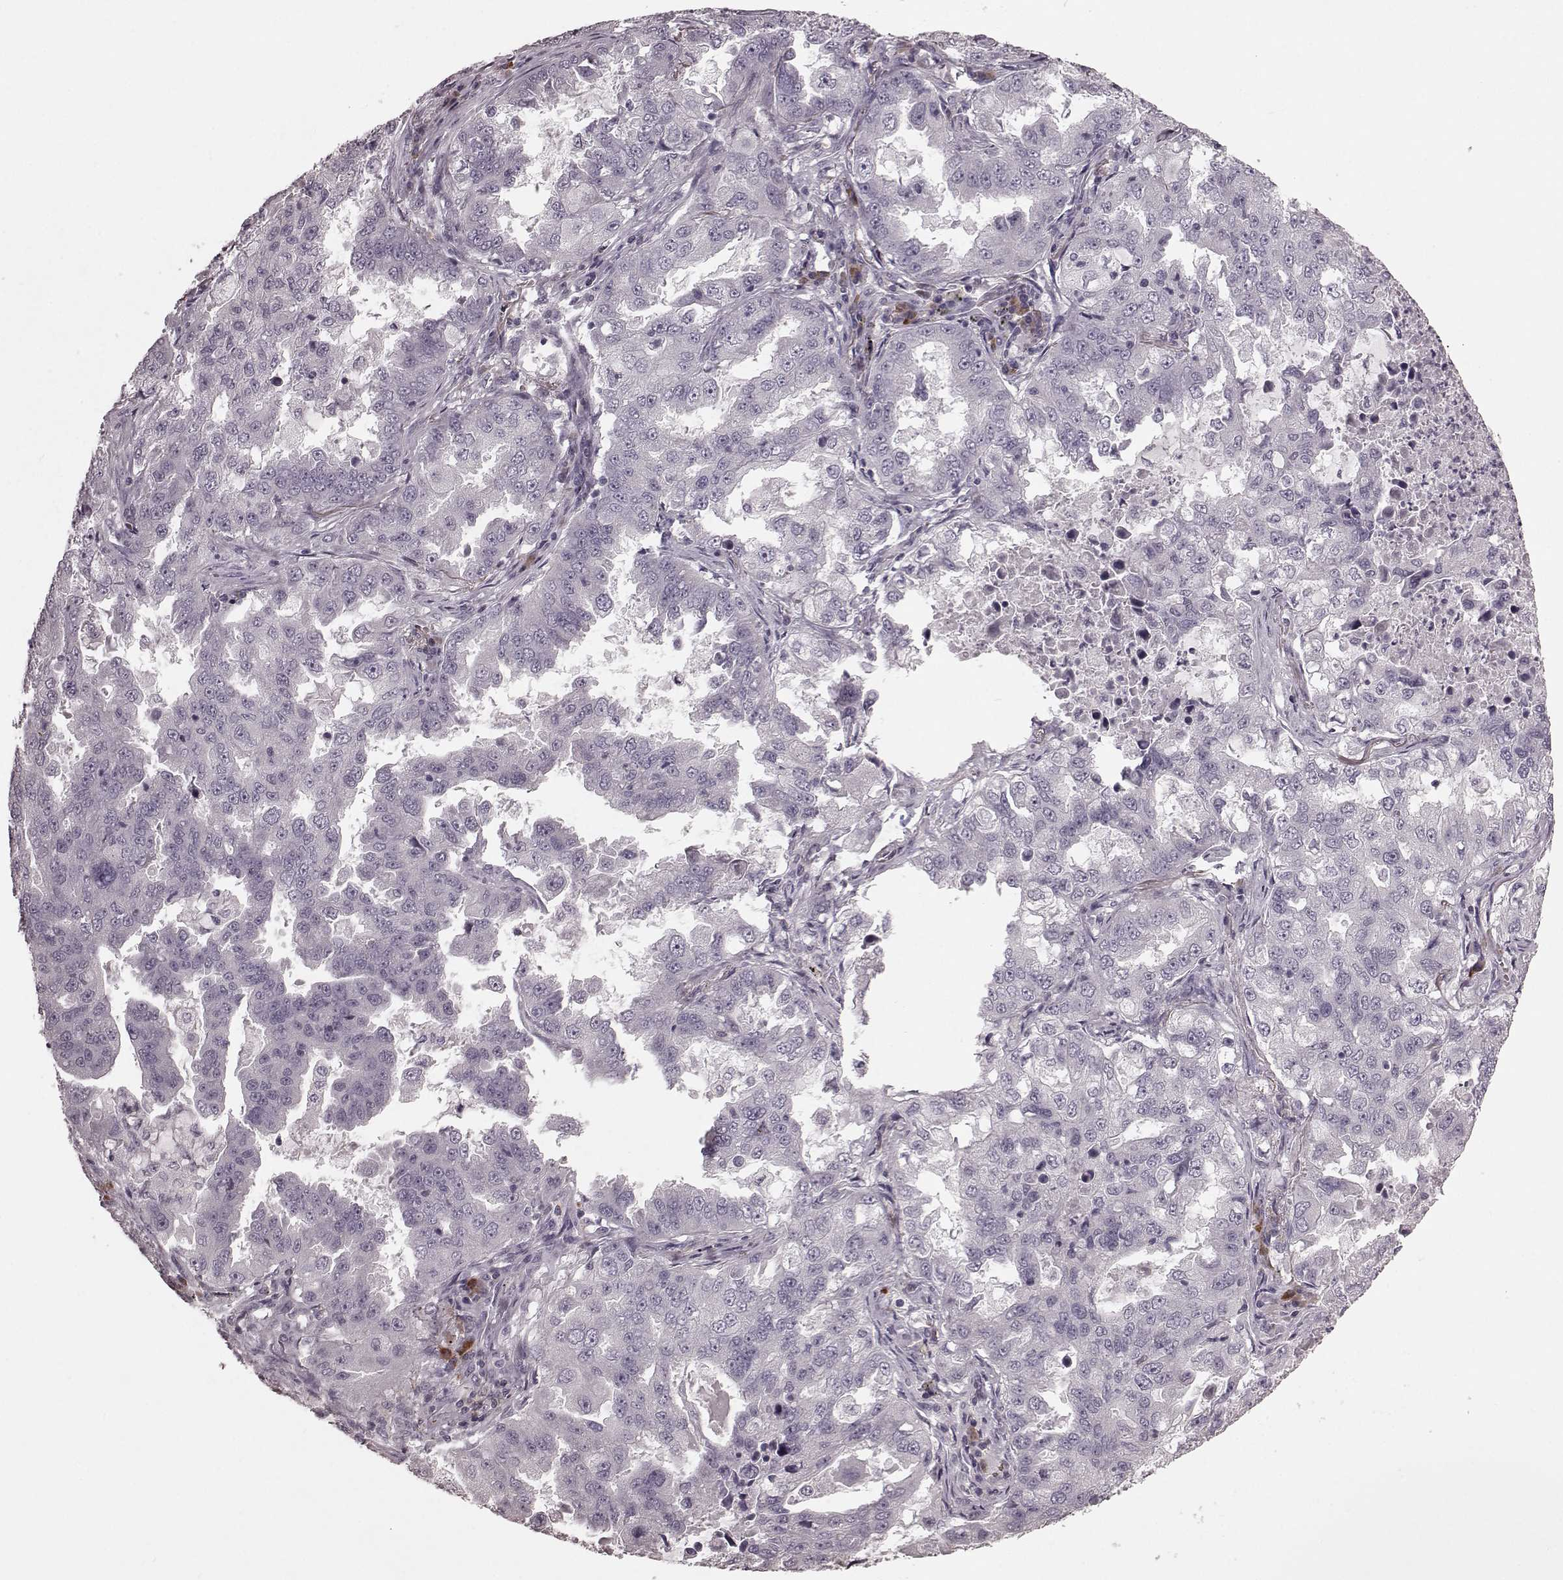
{"staining": {"intensity": "negative", "quantity": "none", "location": "none"}, "tissue": "lung cancer", "cell_type": "Tumor cells", "image_type": "cancer", "snomed": [{"axis": "morphology", "description": "Adenocarcinoma, NOS"}, {"axis": "topography", "description": "Lung"}], "caption": "IHC image of neoplastic tissue: human lung adenocarcinoma stained with DAB shows no significant protein positivity in tumor cells.", "gene": "CD28", "patient": {"sex": "female", "age": 61}}